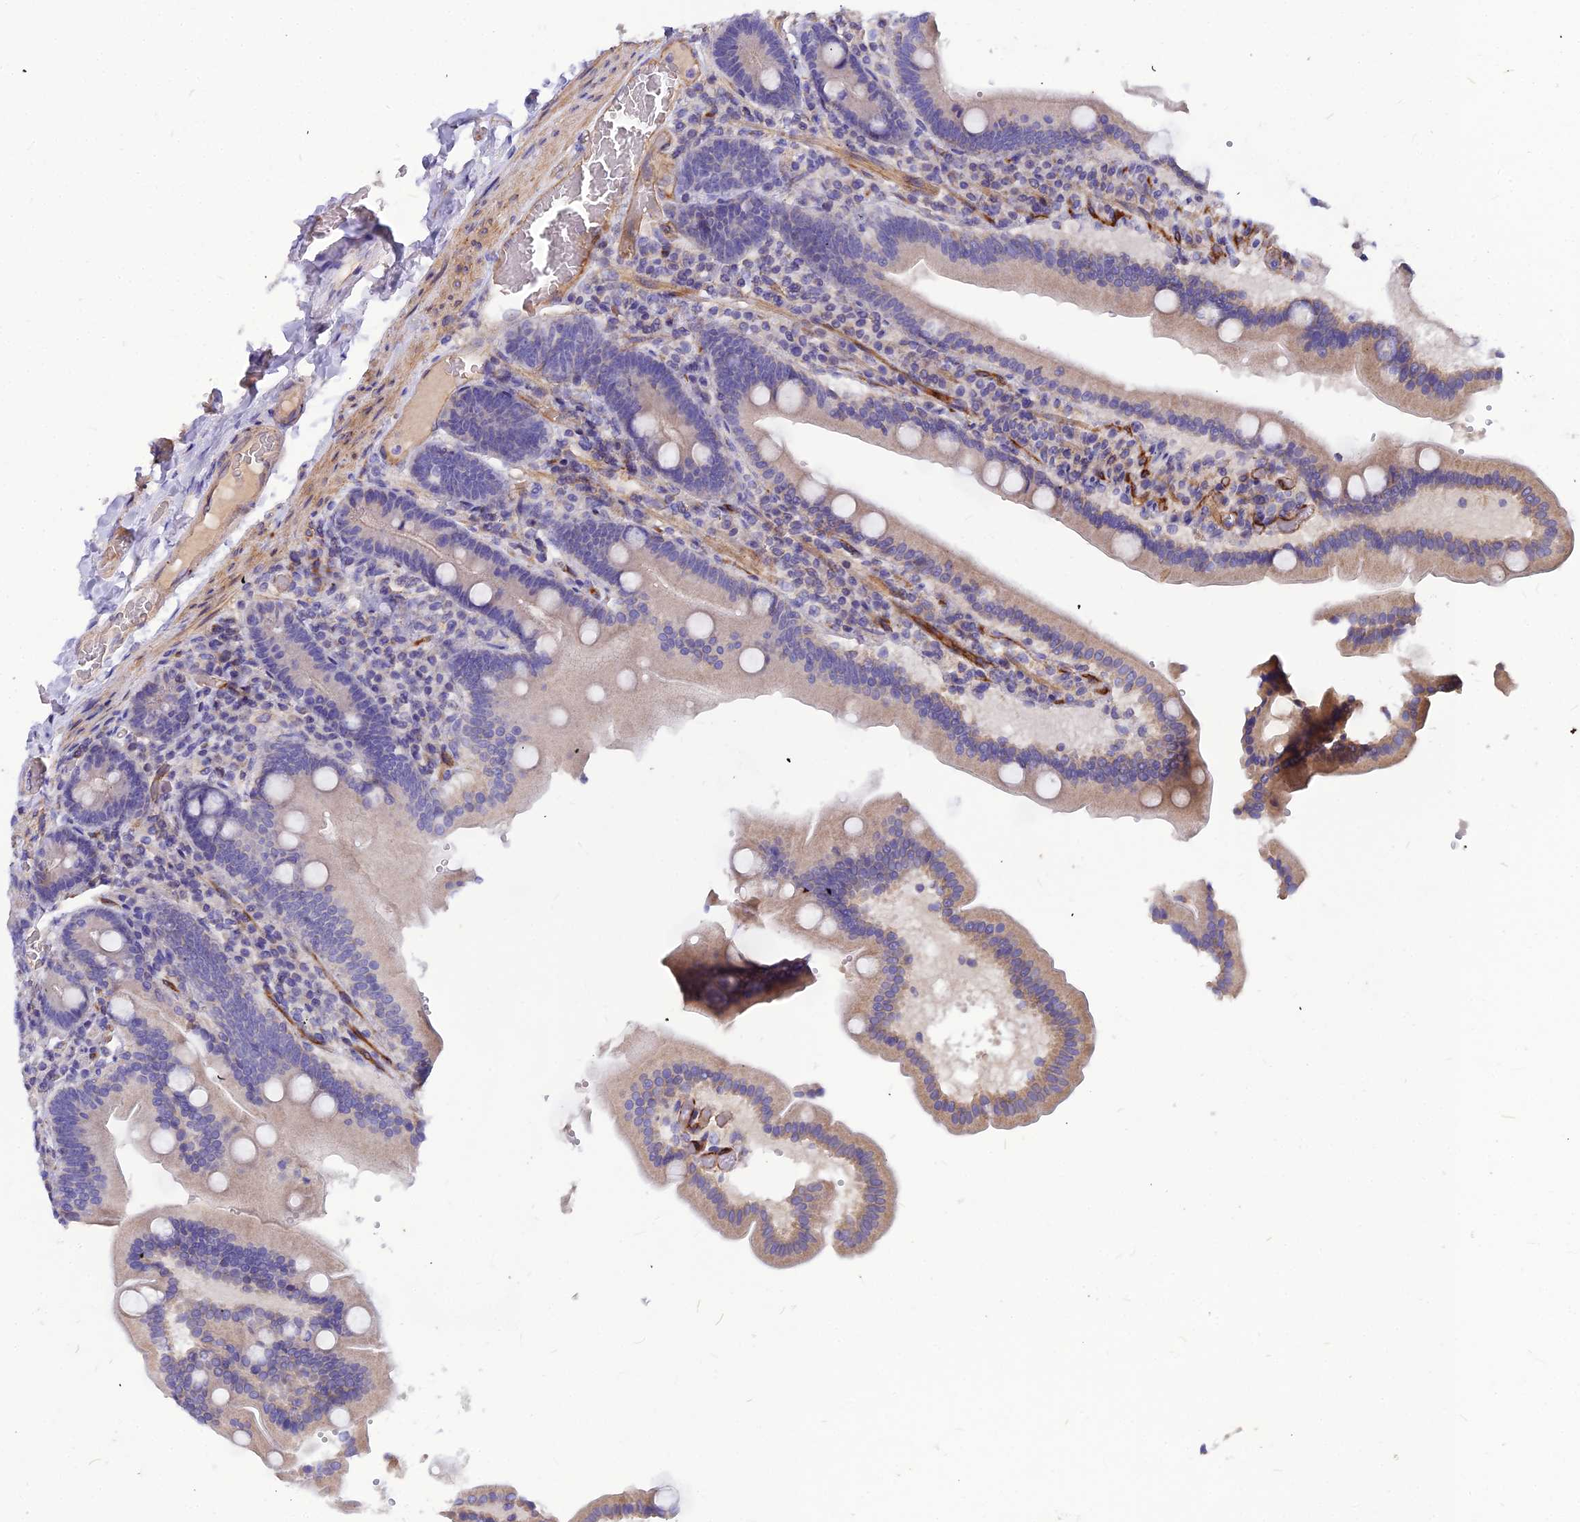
{"staining": {"intensity": "weak", "quantity": "25%-75%", "location": "cytoplasmic/membranous"}, "tissue": "duodenum", "cell_type": "Glandular cells", "image_type": "normal", "snomed": [{"axis": "morphology", "description": "Normal tissue, NOS"}, {"axis": "topography", "description": "Duodenum"}], "caption": "IHC of unremarkable human duodenum demonstrates low levels of weak cytoplasmic/membranous positivity in about 25%-75% of glandular cells. (Brightfield microscopy of DAB IHC at high magnification).", "gene": "ASPHD1", "patient": {"sex": "female", "age": 62}}